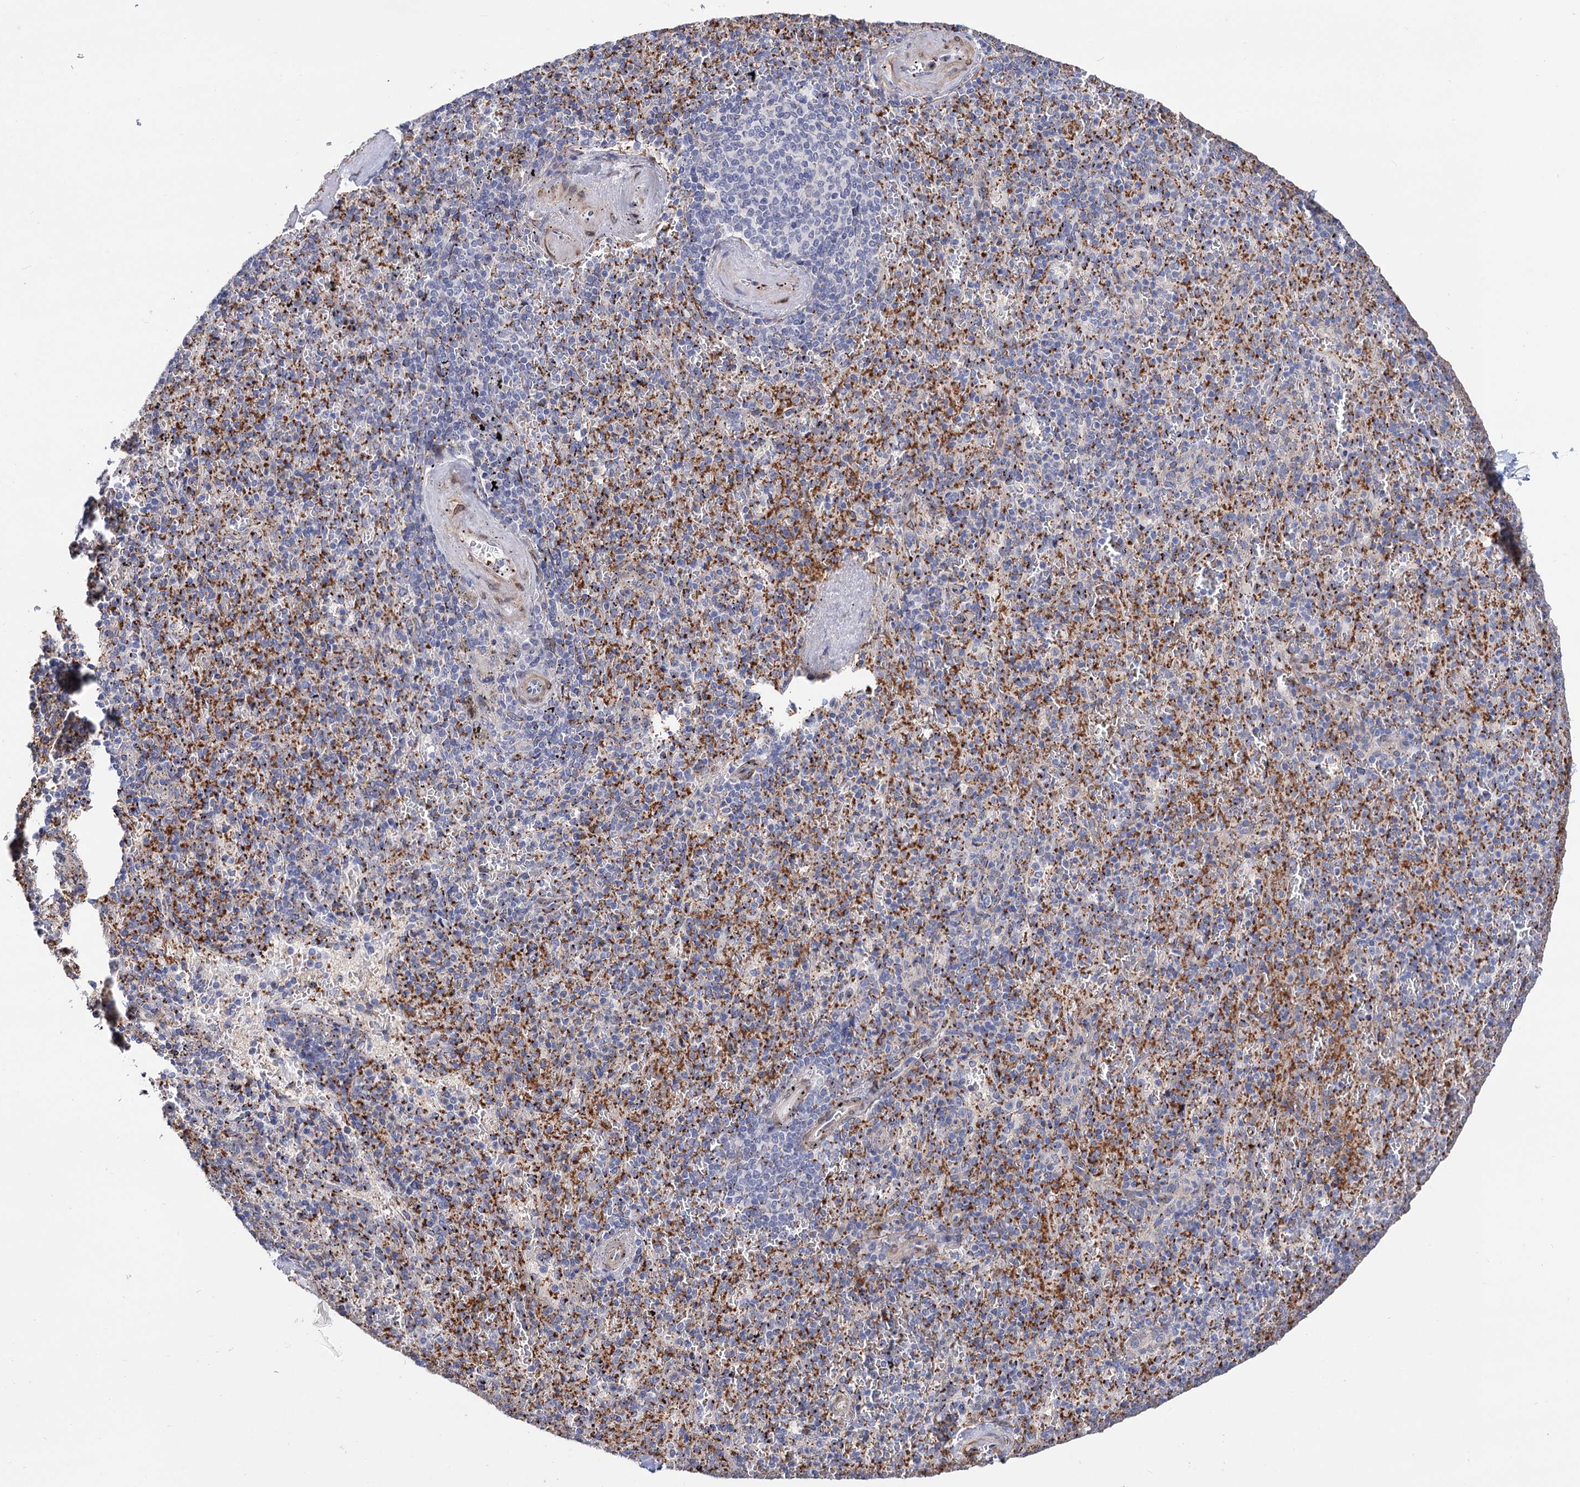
{"staining": {"intensity": "moderate", "quantity": "<25%", "location": "cytoplasmic/membranous"}, "tissue": "spleen", "cell_type": "Cells in red pulp", "image_type": "normal", "snomed": [{"axis": "morphology", "description": "Normal tissue, NOS"}, {"axis": "topography", "description": "Spleen"}], "caption": "Cells in red pulp reveal low levels of moderate cytoplasmic/membranous staining in about <25% of cells in normal spleen.", "gene": "C11orf96", "patient": {"sex": "male", "age": 82}}